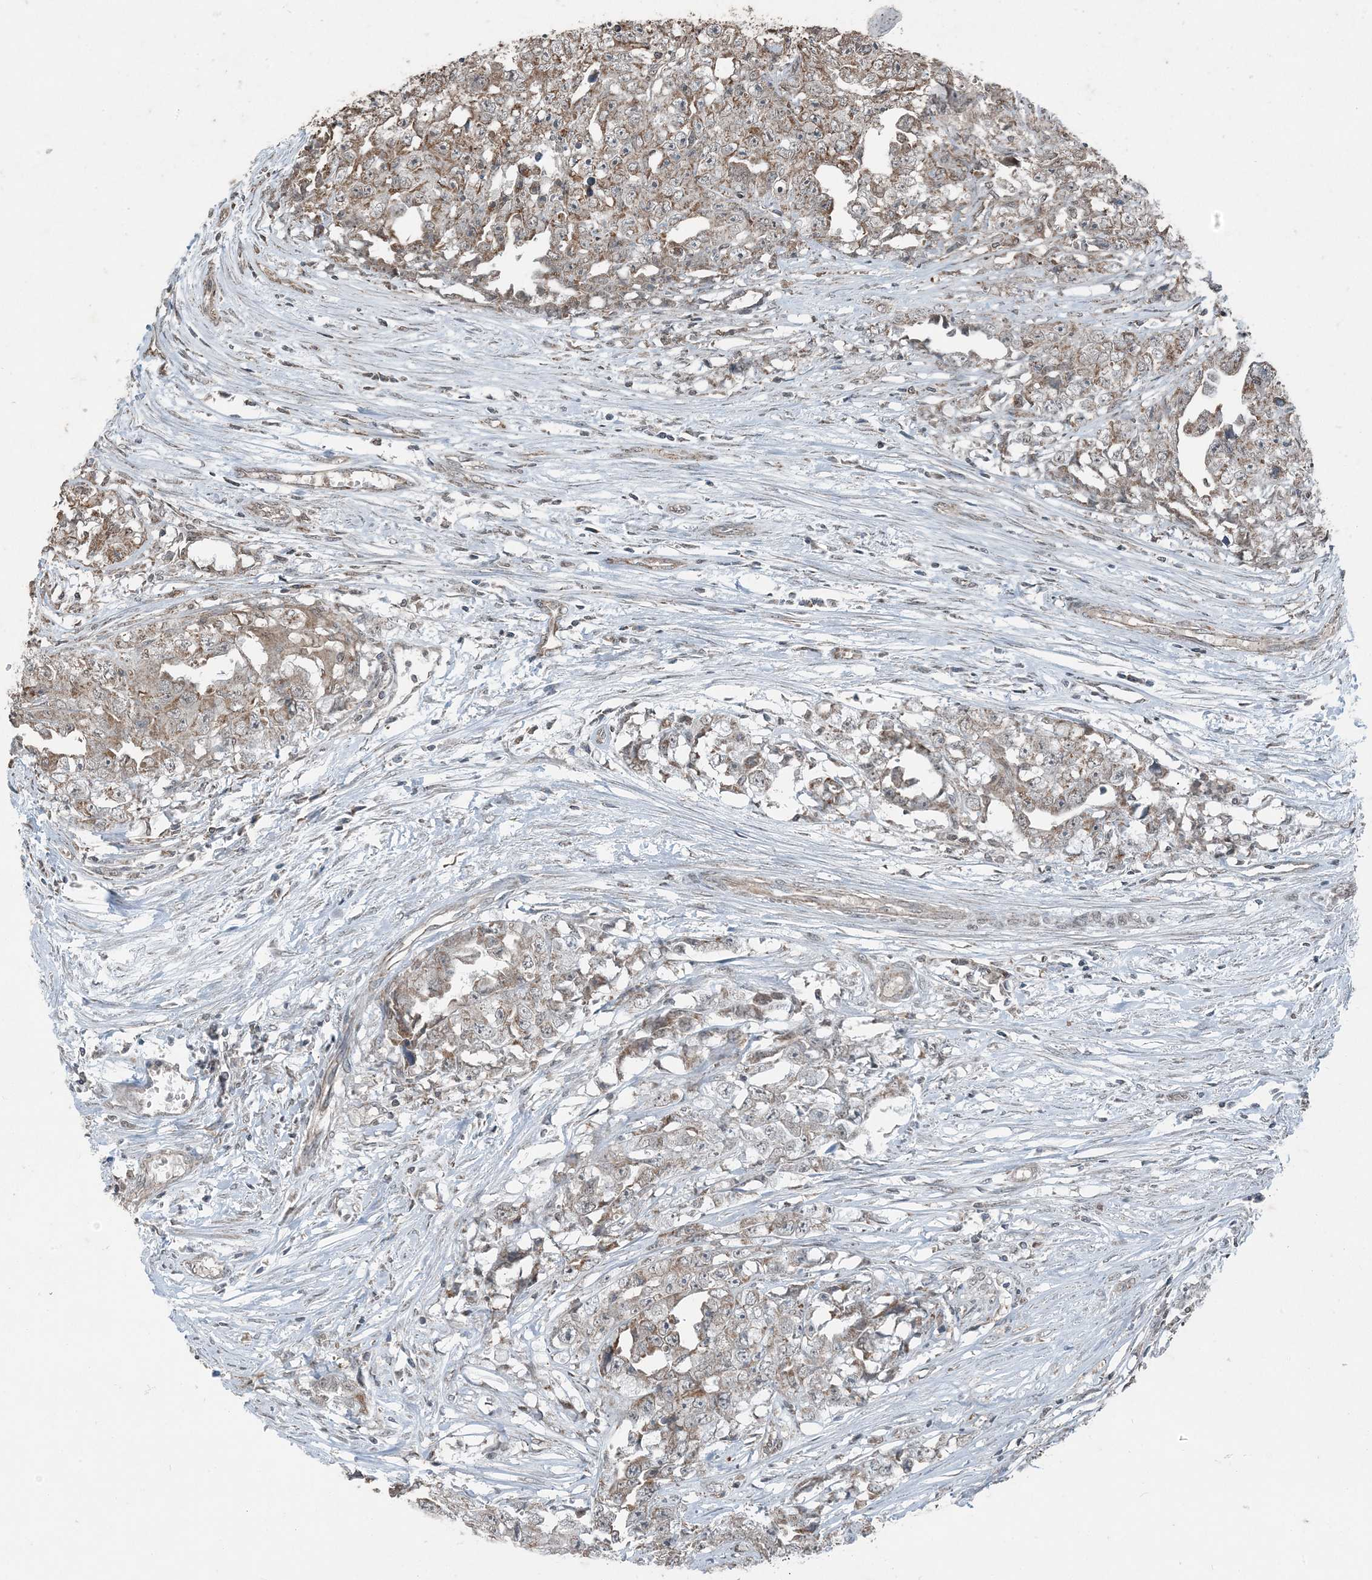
{"staining": {"intensity": "moderate", "quantity": "<25%", "location": "cytoplasmic/membranous"}, "tissue": "testis cancer", "cell_type": "Tumor cells", "image_type": "cancer", "snomed": [{"axis": "morphology", "description": "Seminoma, NOS"}, {"axis": "morphology", "description": "Carcinoma, Embryonal, NOS"}, {"axis": "topography", "description": "Testis"}], "caption": "Testis seminoma stained with immunohistochemistry (IHC) displays moderate cytoplasmic/membranous expression in about <25% of tumor cells. The staining is performed using DAB brown chromogen to label protein expression. The nuclei are counter-stained blue using hematoxylin.", "gene": "GNL1", "patient": {"sex": "male", "age": 43}}